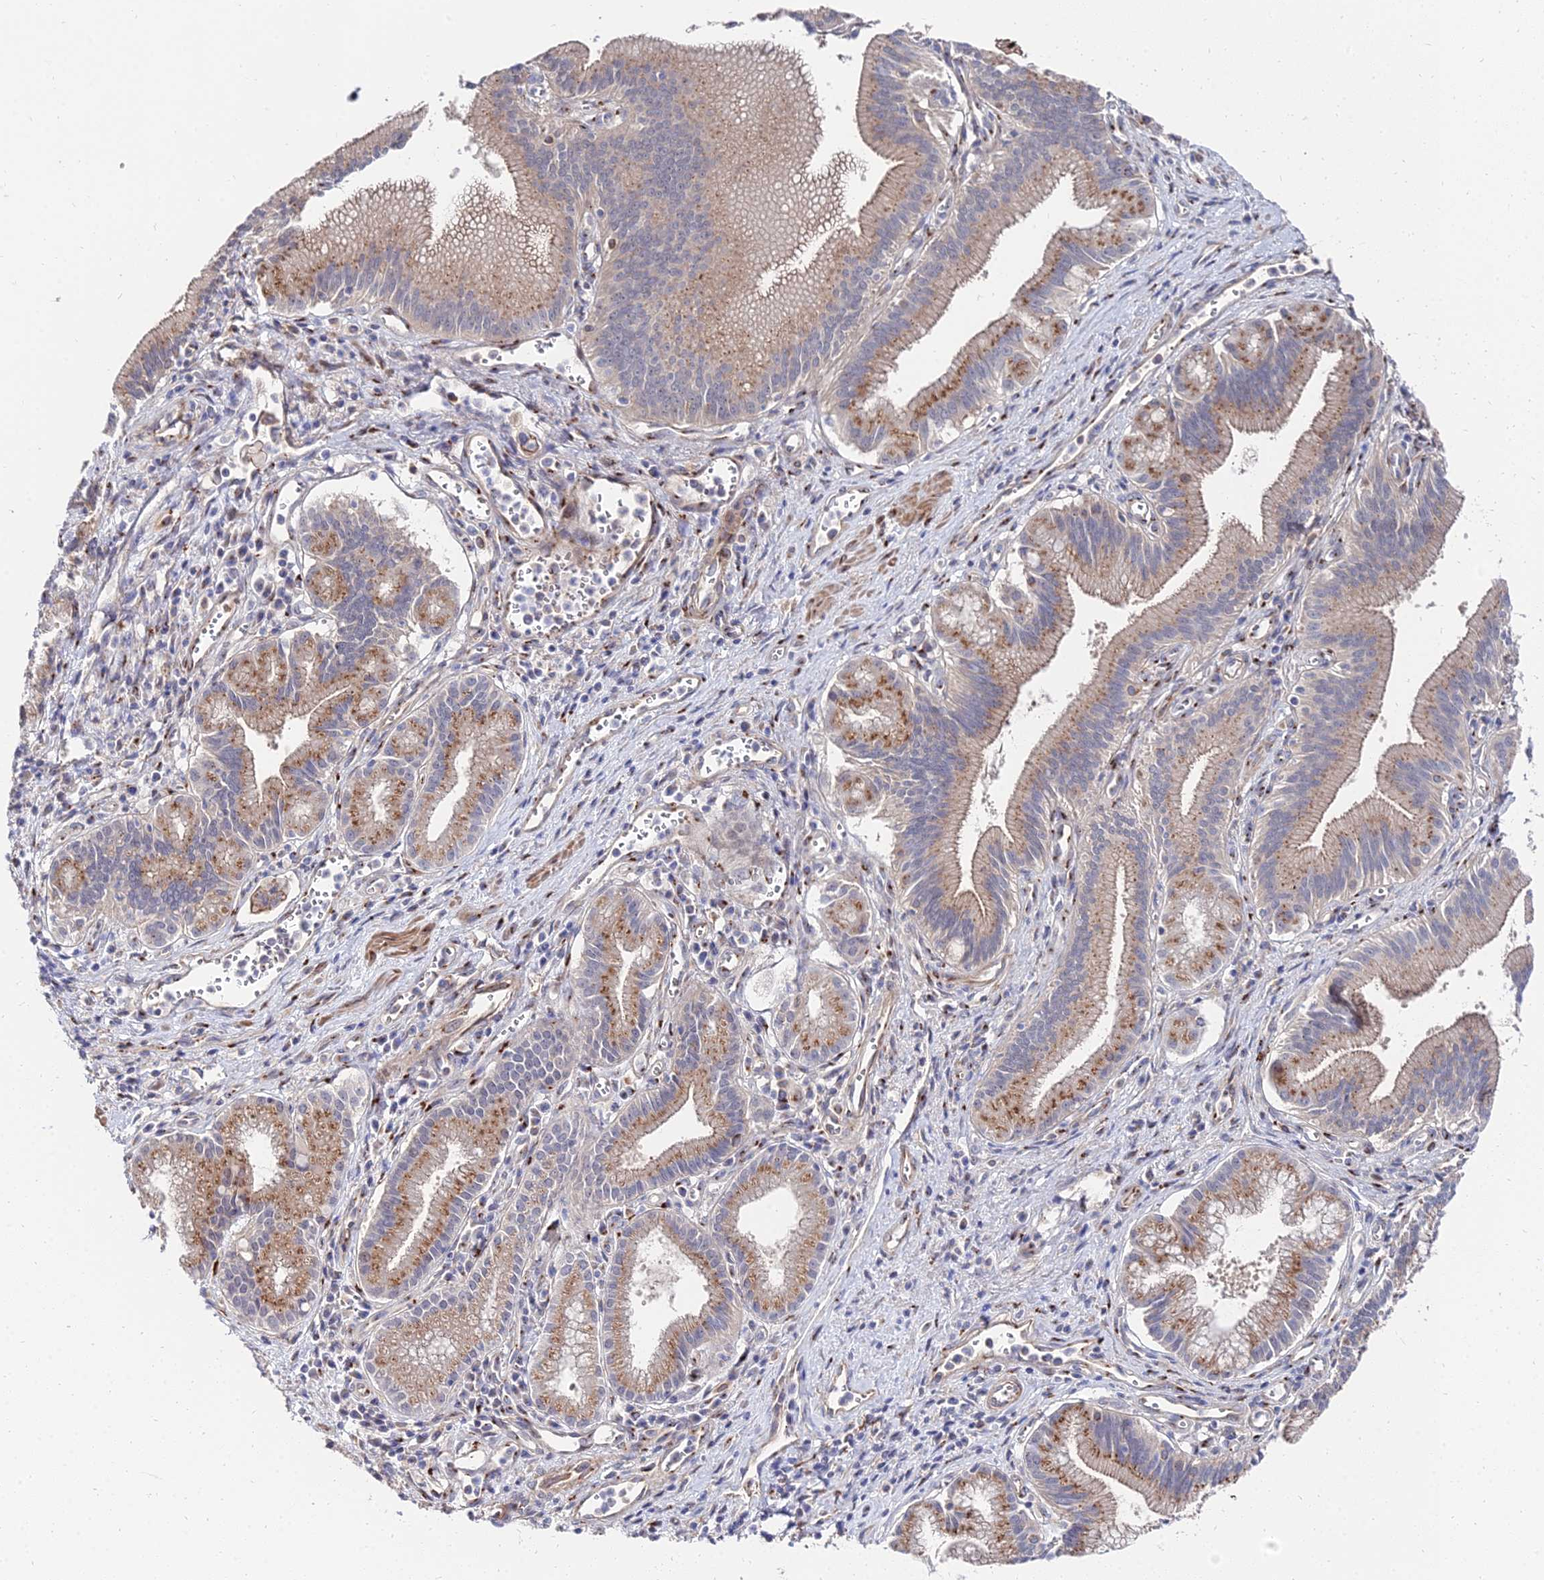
{"staining": {"intensity": "moderate", "quantity": ">75%", "location": "cytoplasmic/membranous"}, "tissue": "pancreatic cancer", "cell_type": "Tumor cells", "image_type": "cancer", "snomed": [{"axis": "morphology", "description": "Adenocarcinoma, NOS"}, {"axis": "topography", "description": "Pancreas"}], "caption": "Protein expression by immunohistochemistry (IHC) displays moderate cytoplasmic/membranous staining in approximately >75% of tumor cells in adenocarcinoma (pancreatic).", "gene": "BORCS8", "patient": {"sex": "male", "age": 78}}